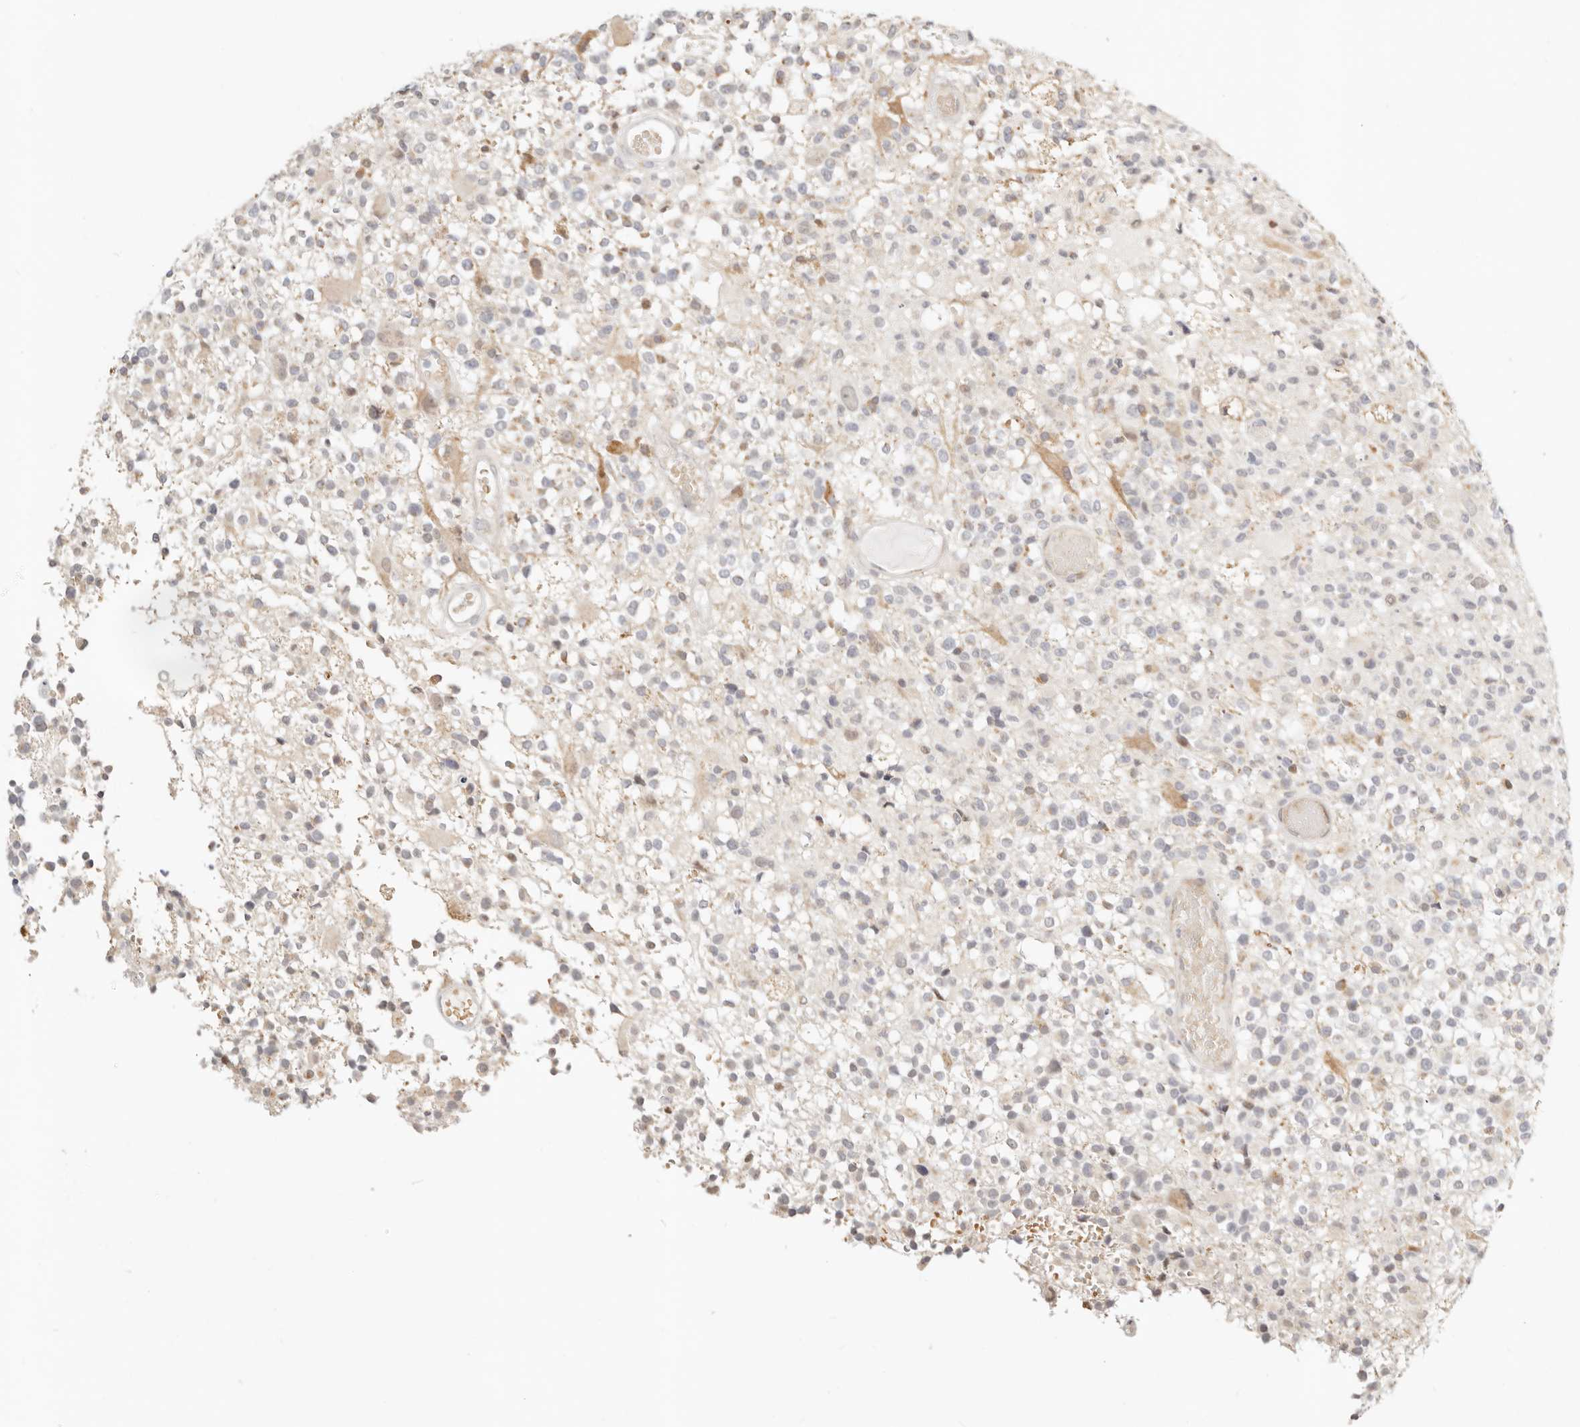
{"staining": {"intensity": "negative", "quantity": "none", "location": "none"}, "tissue": "glioma", "cell_type": "Tumor cells", "image_type": "cancer", "snomed": [{"axis": "morphology", "description": "Glioma, malignant, High grade"}, {"axis": "morphology", "description": "Glioblastoma, NOS"}, {"axis": "topography", "description": "Brain"}], "caption": "Tumor cells show no significant staining in malignant glioma (high-grade).", "gene": "FAM20B", "patient": {"sex": "male", "age": 60}}